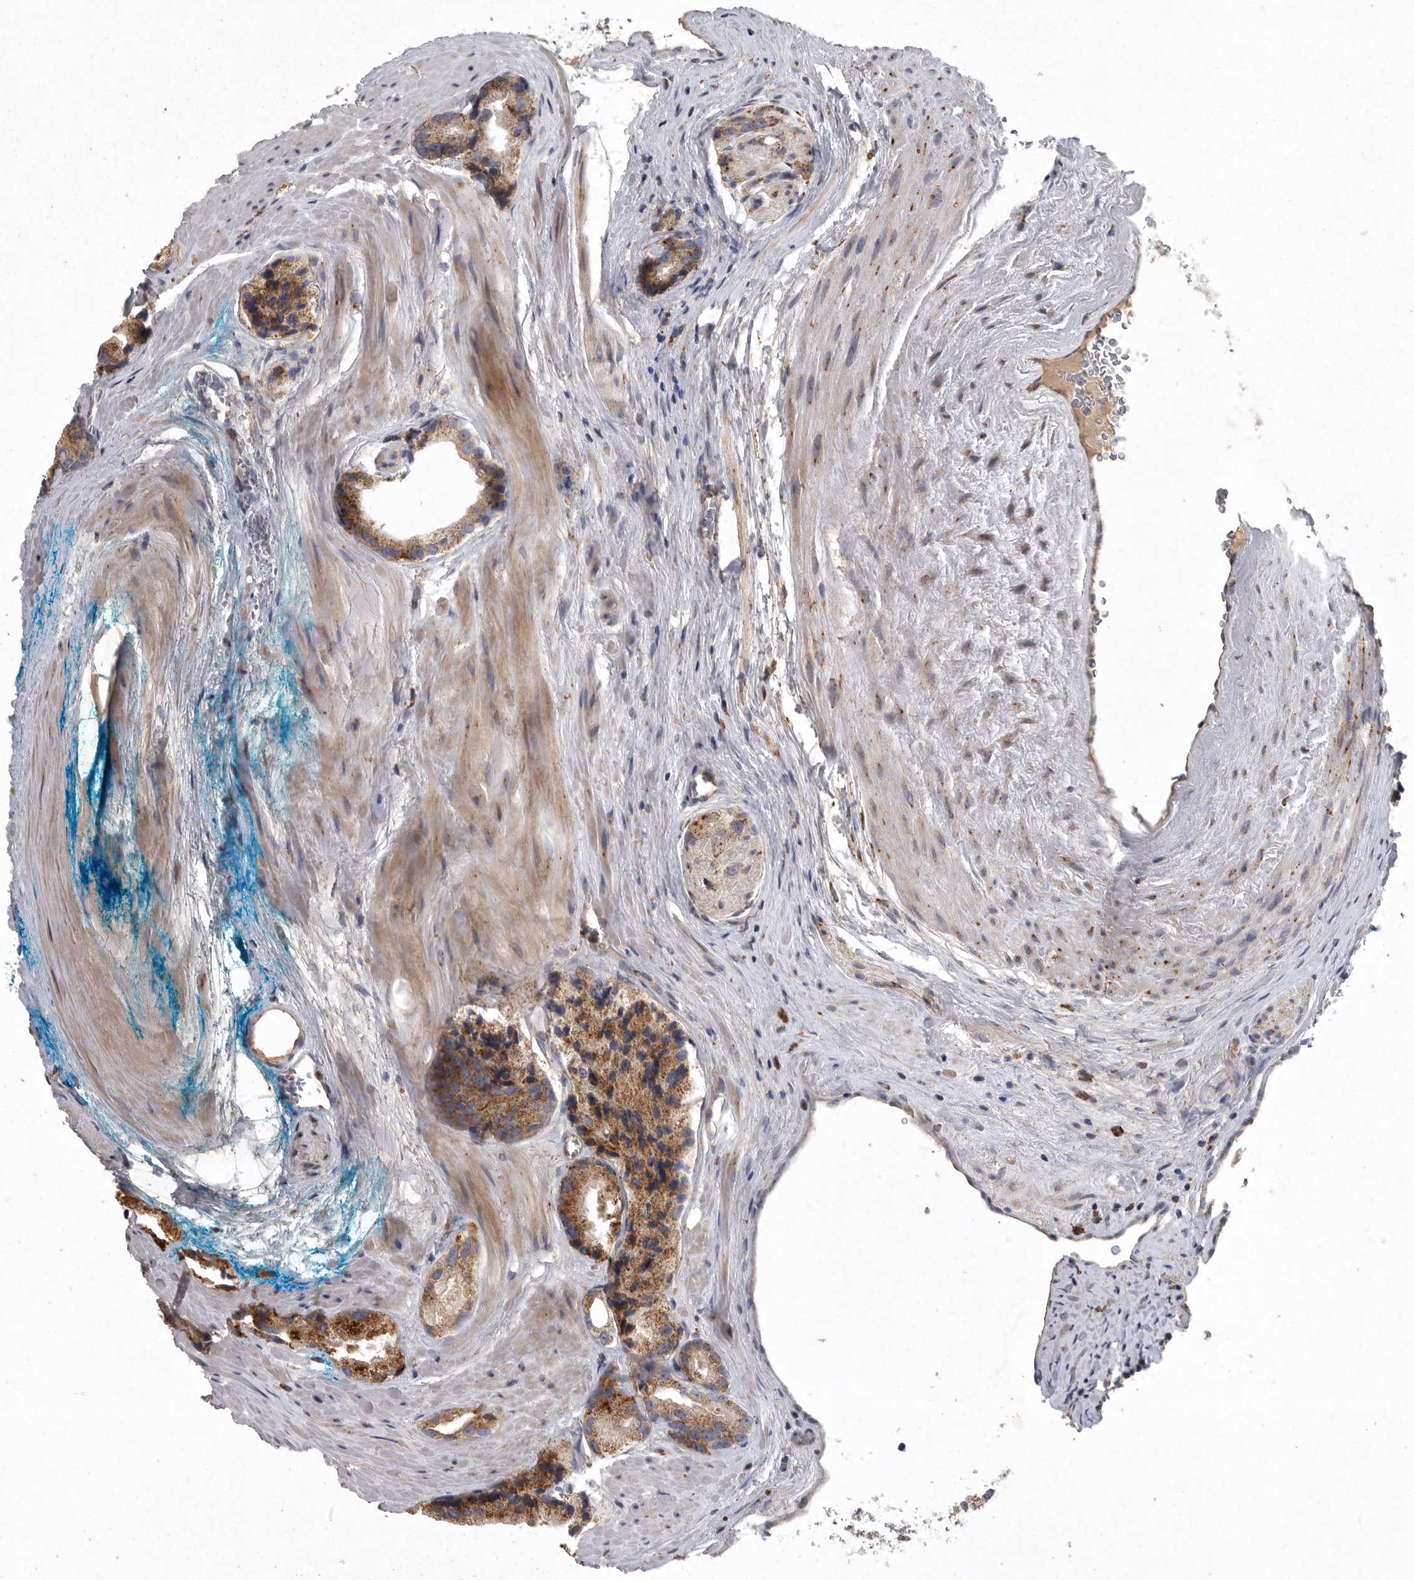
{"staining": {"intensity": "moderate", "quantity": ">75%", "location": "cytoplasmic/membranous"}, "tissue": "prostate cancer", "cell_type": "Tumor cells", "image_type": "cancer", "snomed": [{"axis": "morphology", "description": "Adenocarcinoma, High grade"}, {"axis": "topography", "description": "Prostate"}], "caption": "Human prostate cancer stained for a protein (brown) exhibits moderate cytoplasmic/membranous positive positivity in about >75% of tumor cells.", "gene": "LAMTOR3", "patient": {"sex": "male", "age": 63}}